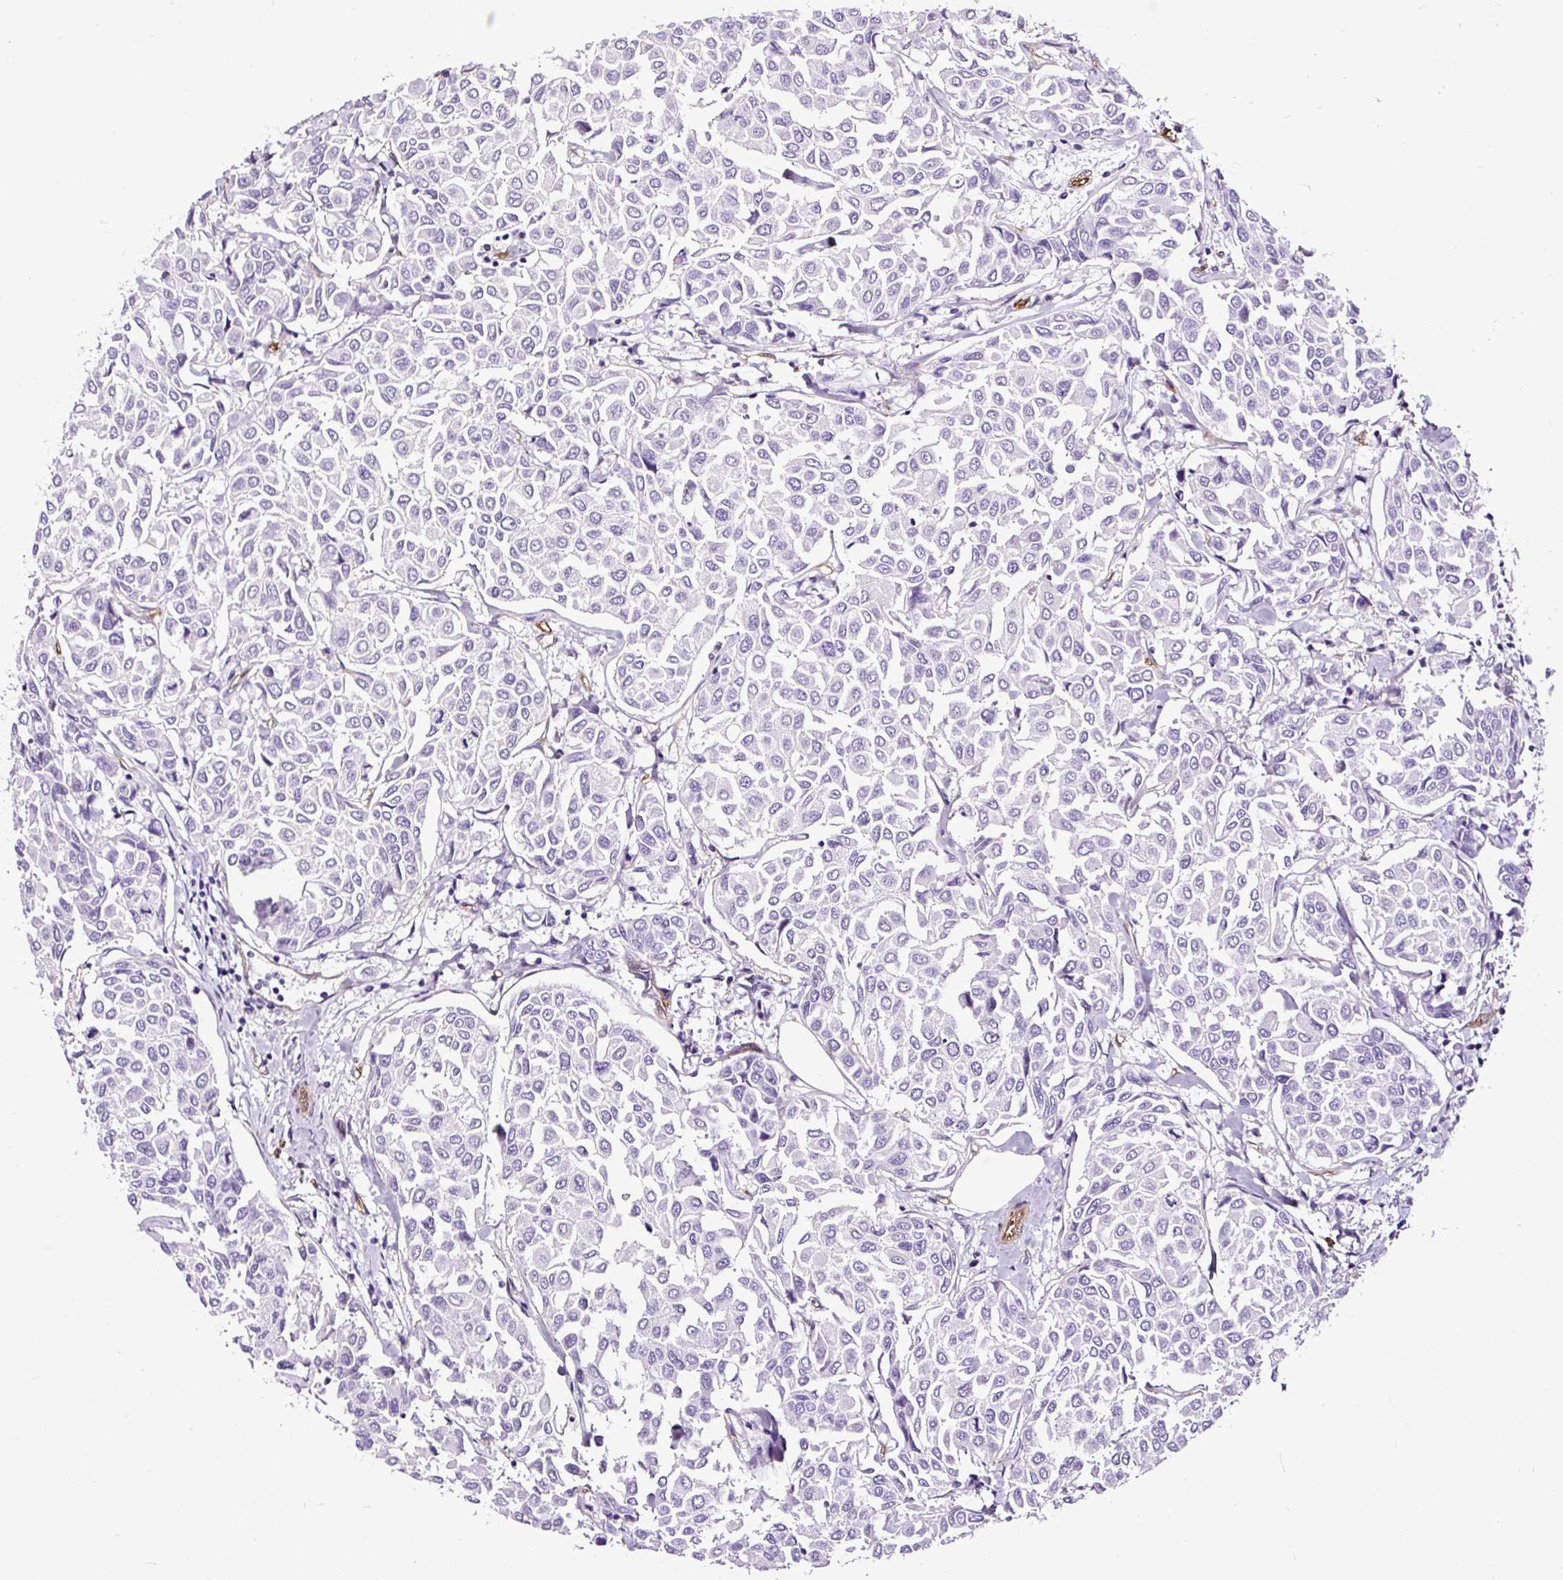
{"staining": {"intensity": "negative", "quantity": "none", "location": "none"}, "tissue": "breast cancer", "cell_type": "Tumor cells", "image_type": "cancer", "snomed": [{"axis": "morphology", "description": "Duct carcinoma"}, {"axis": "topography", "description": "Breast"}], "caption": "IHC of human breast cancer (invasive ductal carcinoma) shows no positivity in tumor cells.", "gene": "SLC7A8", "patient": {"sex": "female", "age": 55}}